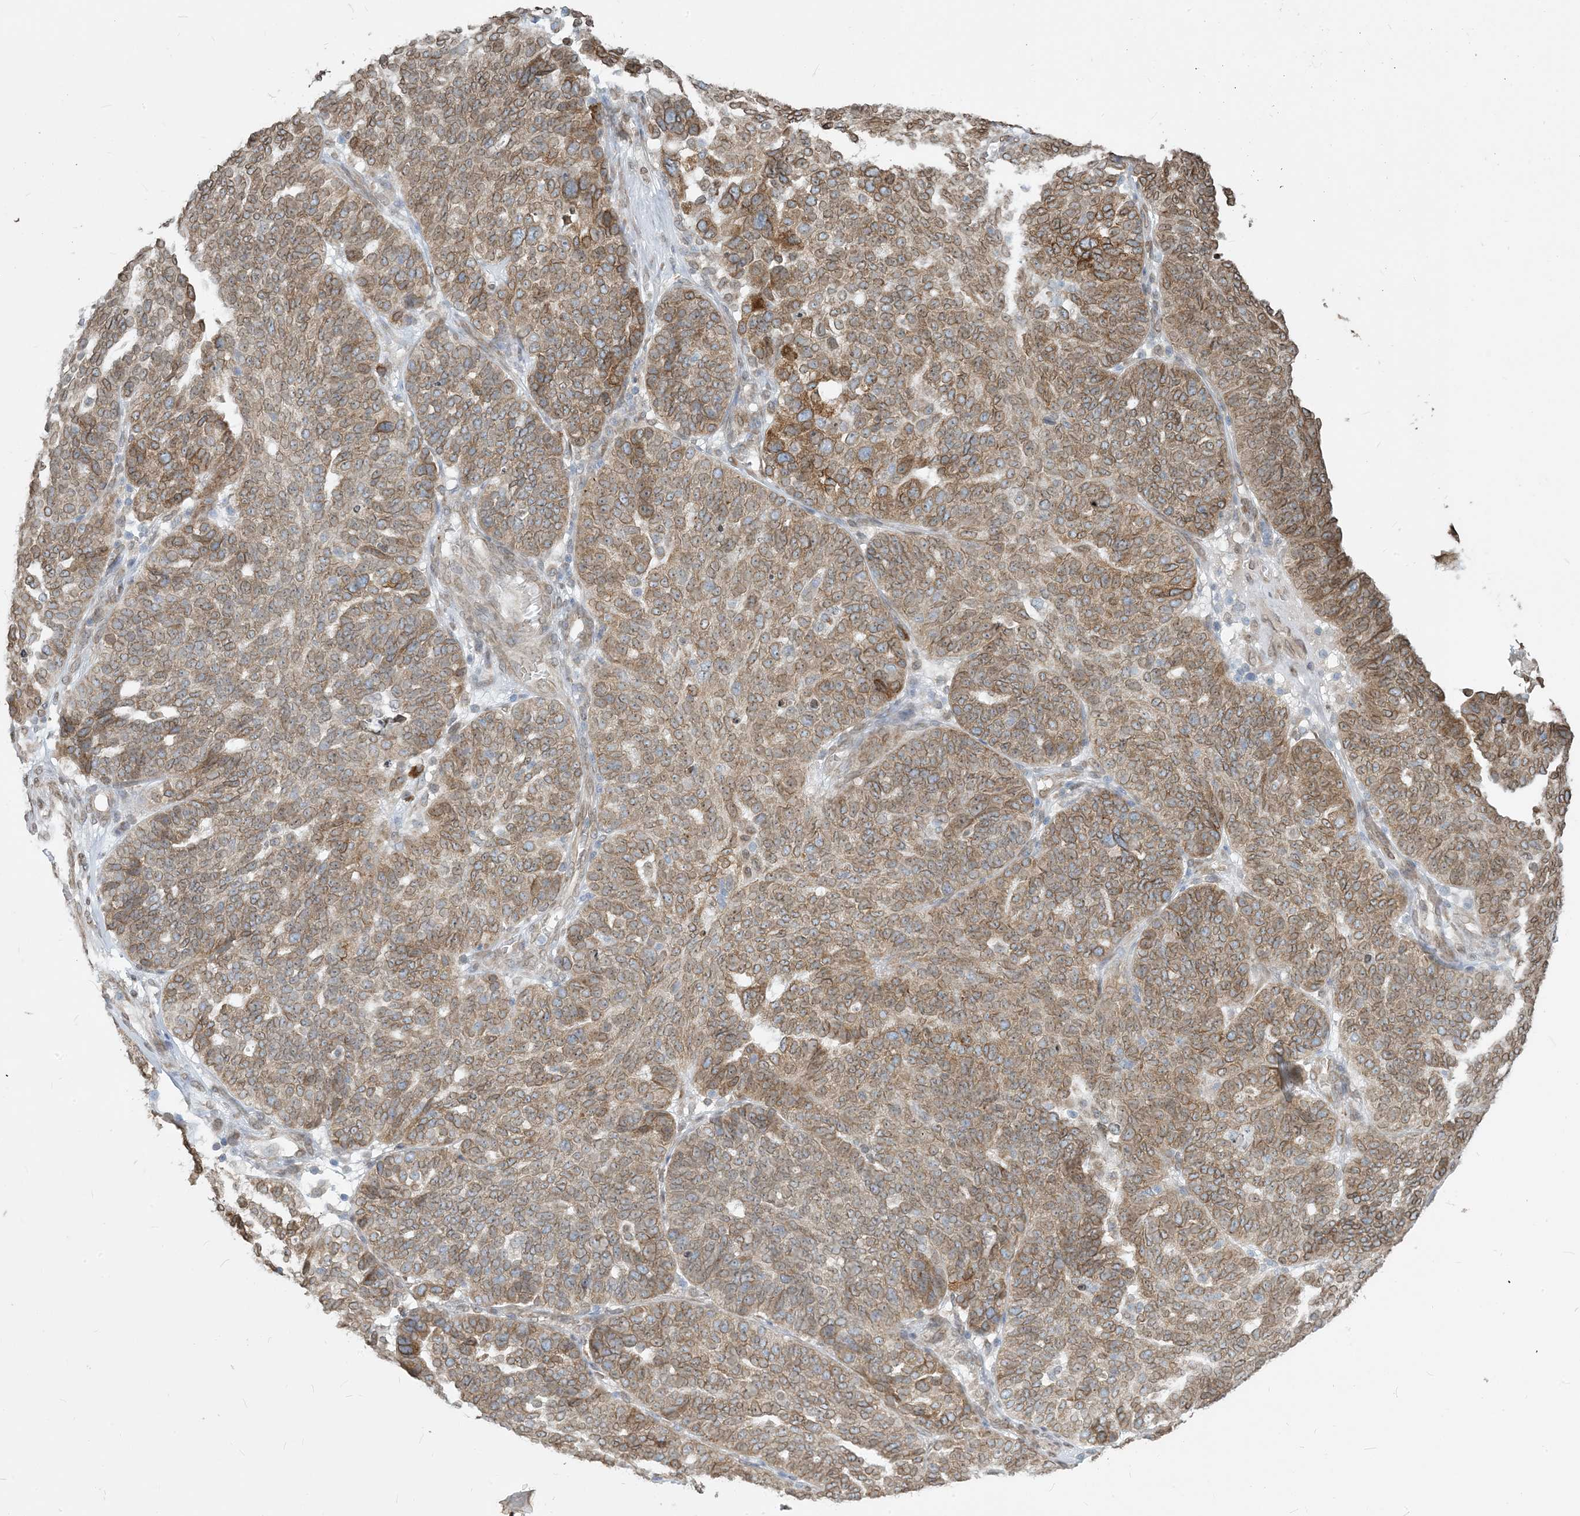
{"staining": {"intensity": "moderate", "quantity": ">75%", "location": "cytoplasmic/membranous,nuclear"}, "tissue": "ovarian cancer", "cell_type": "Tumor cells", "image_type": "cancer", "snomed": [{"axis": "morphology", "description": "Cystadenocarcinoma, serous, NOS"}, {"axis": "topography", "description": "Ovary"}], "caption": "This is an image of immunohistochemistry staining of serous cystadenocarcinoma (ovarian), which shows moderate expression in the cytoplasmic/membranous and nuclear of tumor cells.", "gene": "WWP1", "patient": {"sex": "female", "age": 59}}